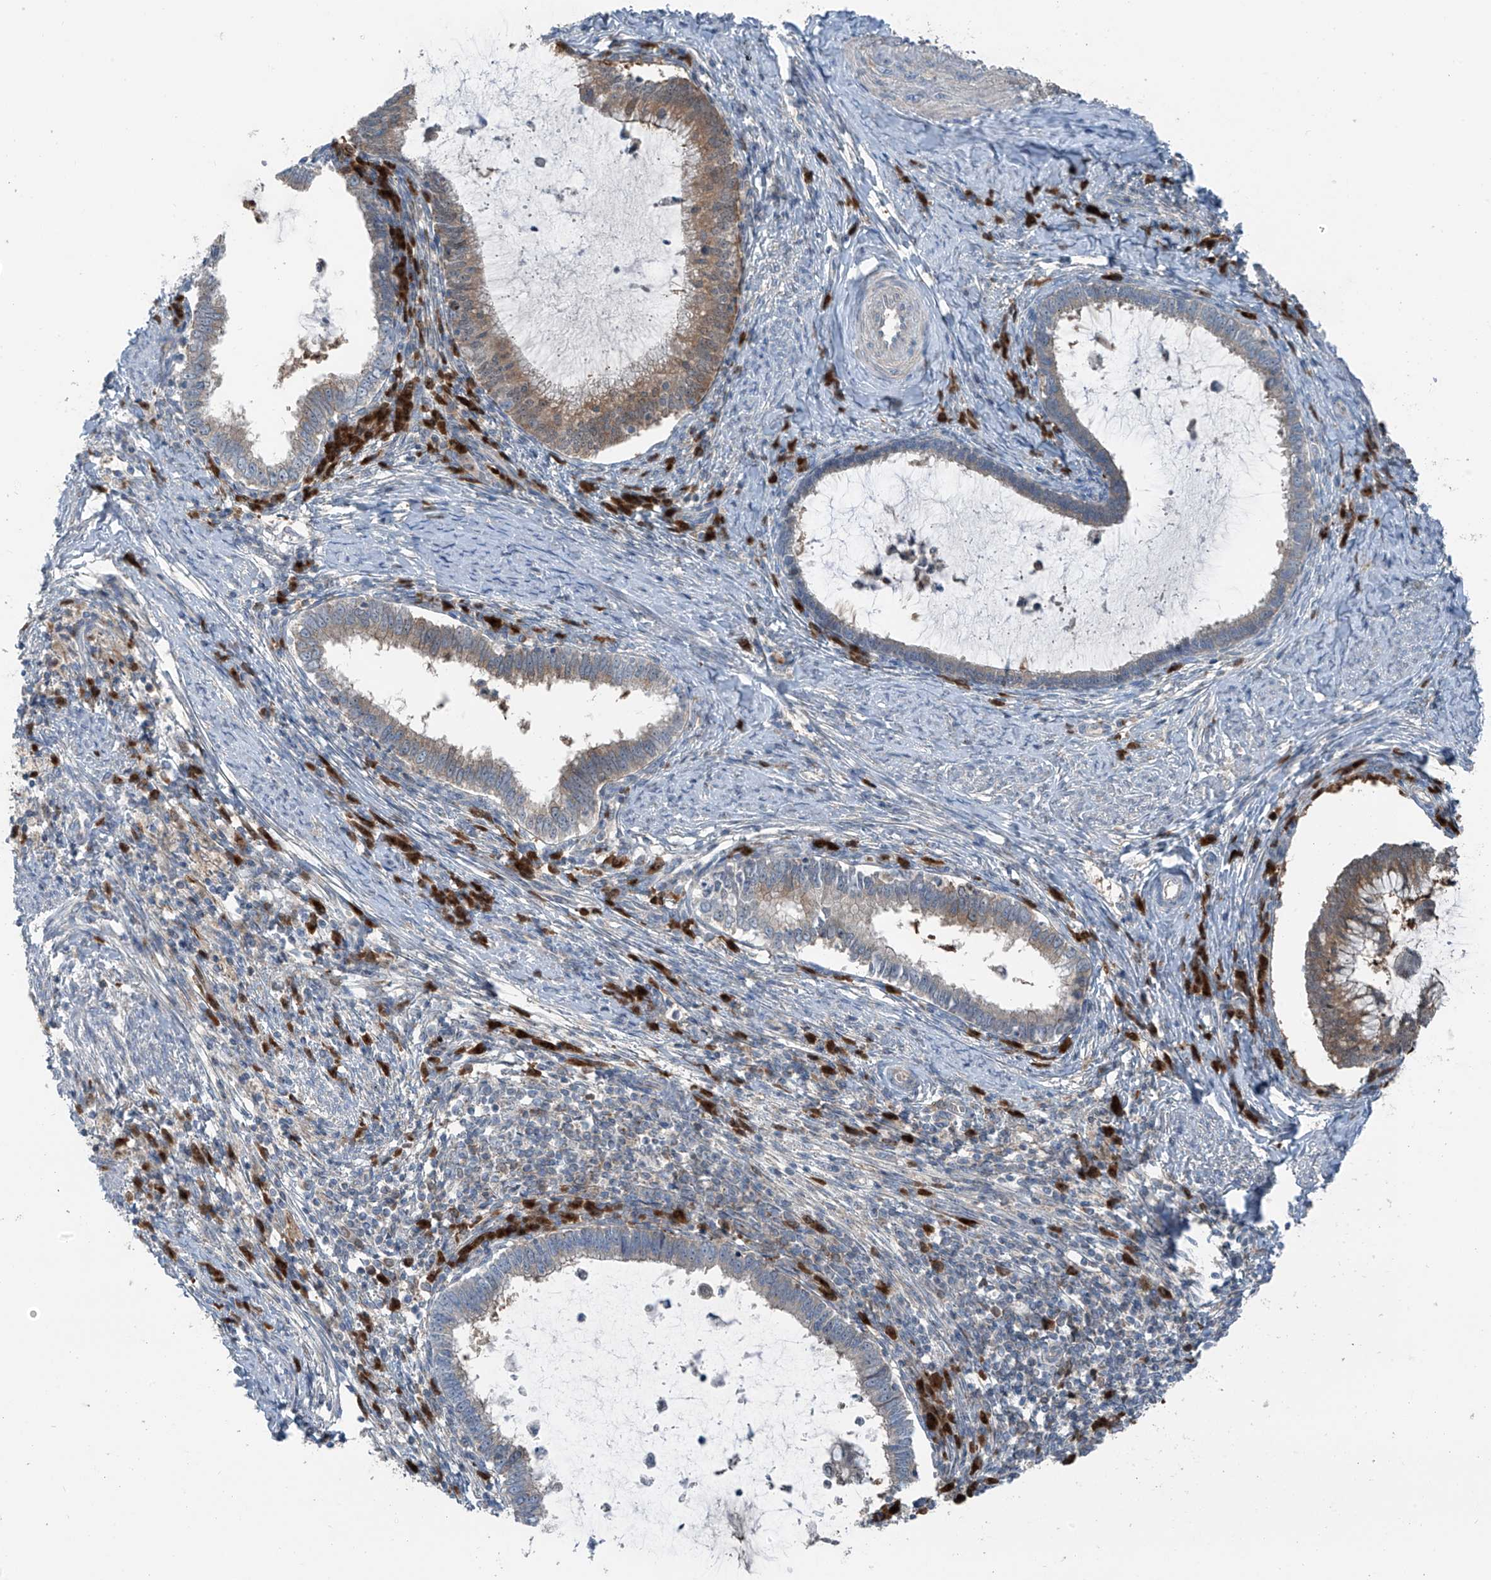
{"staining": {"intensity": "weak", "quantity": "<25%", "location": "cytoplasmic/membranous"}, "tissue": "cervical cancer", "cell_type": "Tumor cells", "image_type": "cancer", "snomed": [{"axis": "morphology", "description": "Adenocarcinoma, NOS"}, {"axis": "topography", "description": "Cervix"}], "caption": "This is a histopathology image of IHC staining of cervical cancer (adenocarcinoma), which shows no expression in tumor cells.", "gene": "SLC12A6", "patient": {"sex": "female", "age": 36}}